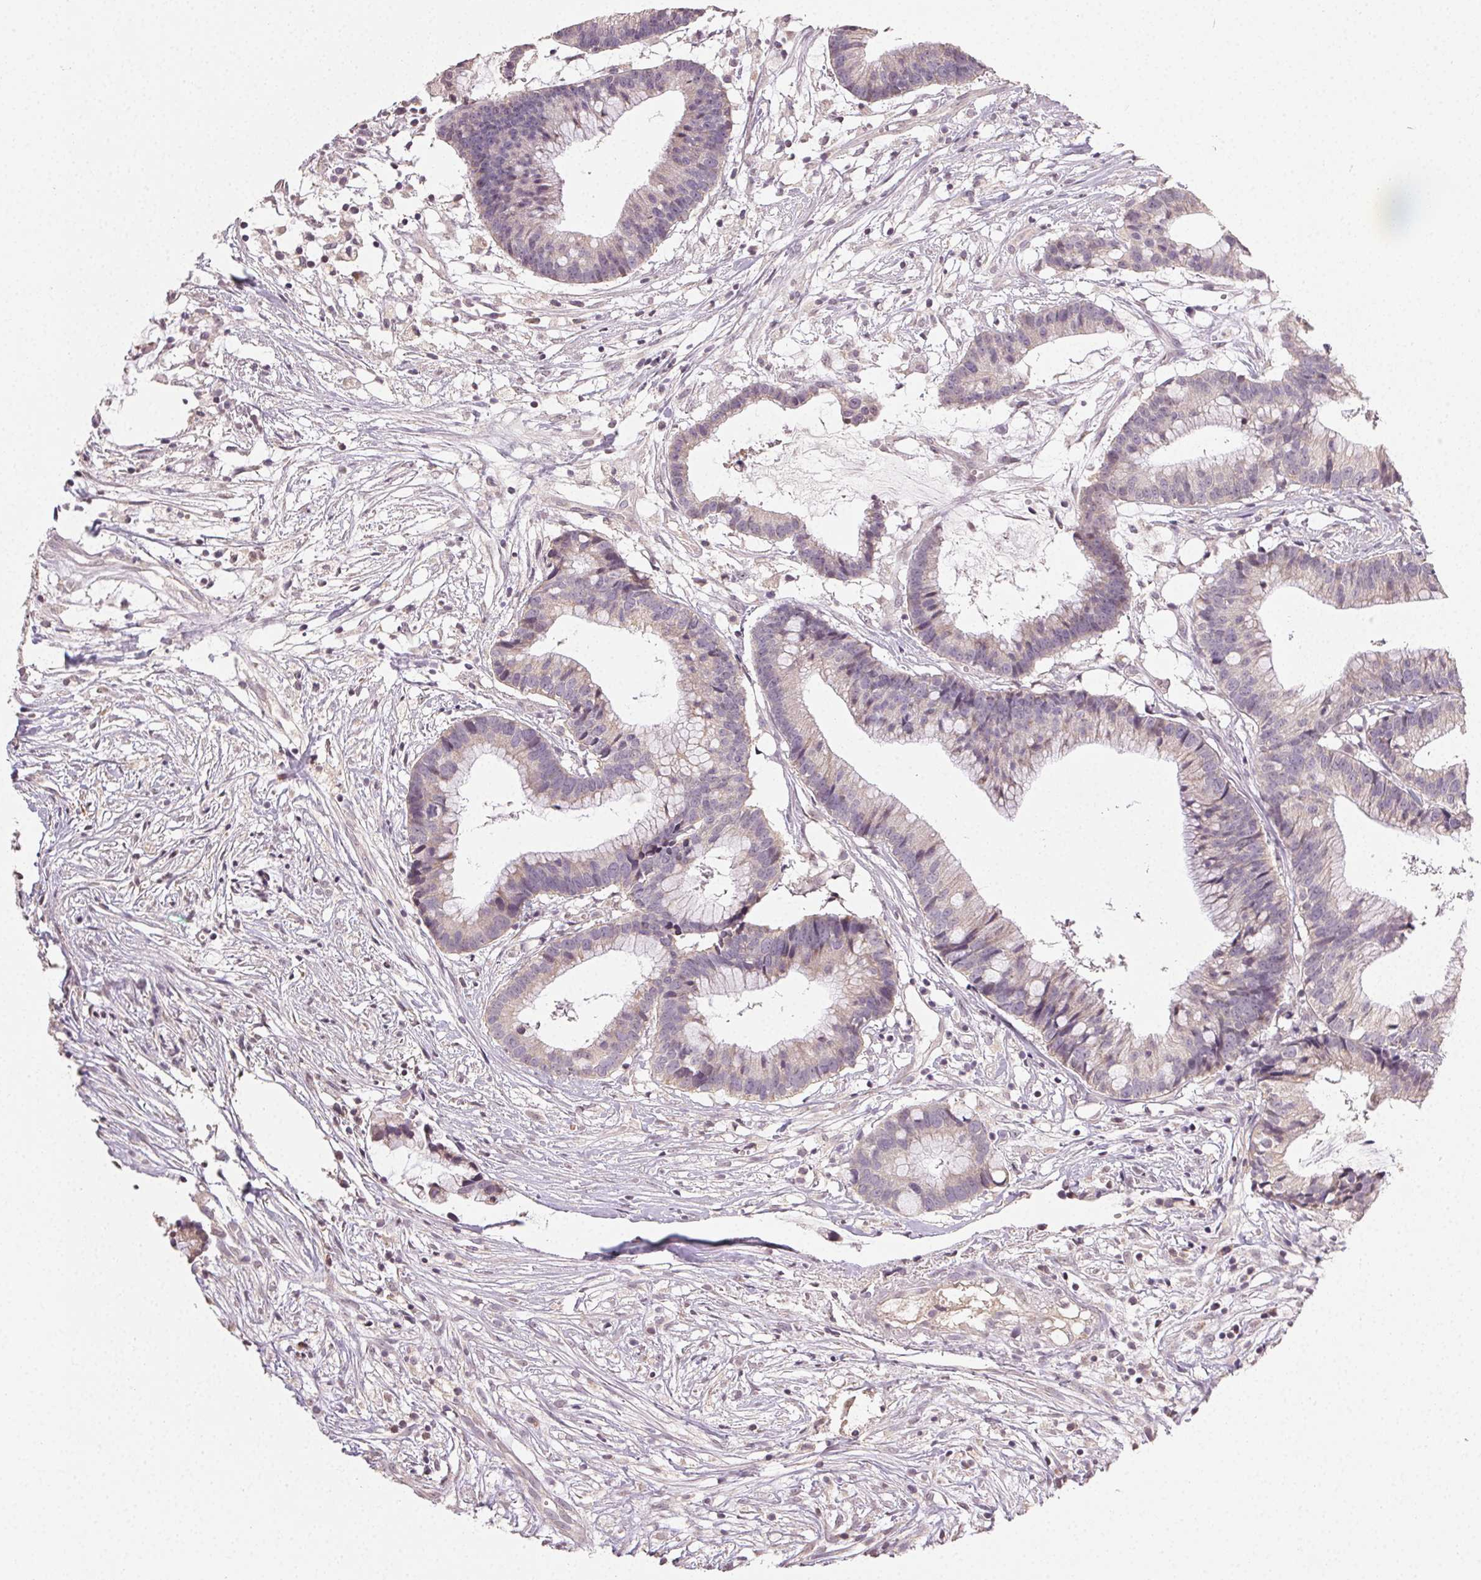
{"staining": {"intensity": "weak", "quantity": "25%-75%", "location": "cytoplasmic/membranous"}, "tissue": "colorectal cancer", "cell_type": "Tumor cells", "image_type": "cancer", "snomed": [{"axis": "morphology", "description": "Adenocarcinoma, NOS"}, {"axis": "topography", "description": "Colon"}], "caption": "Immunohistochemical staining of human colorectal cancer (adenocarcinoma) demonstrates low levels of weak cytoplasmic/membranous positivity in approximately 25%-75% of tumor cells.", "gene": "CLASP1", "patient": {"sex": "female", "age": 78}}